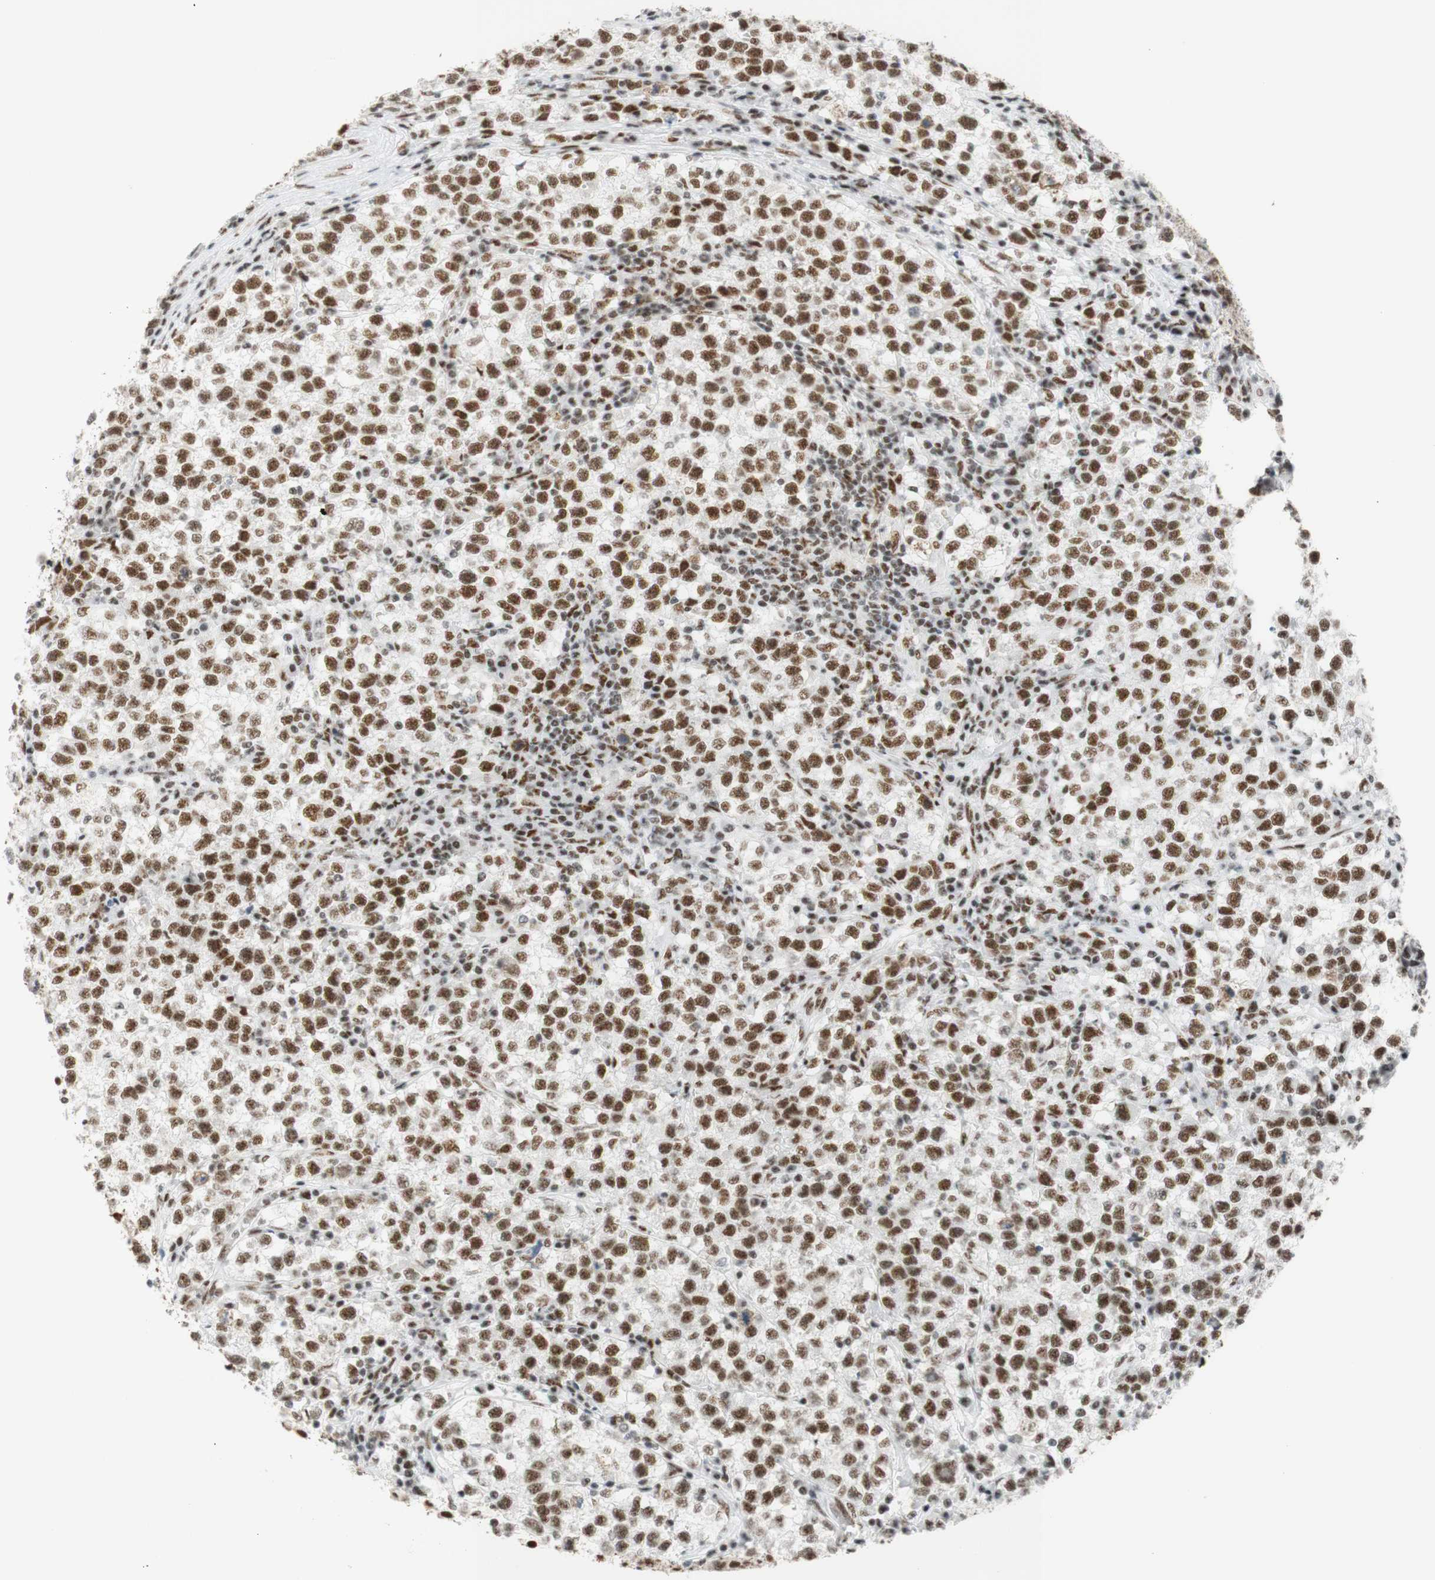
{"staining": {"intensity": "strong", "quantity": "25%-75%", "location": "nuclear"}, "tissue": "testis cancer", "cell_type": "Tumor cells", "image_type": "cancer", "snomed": [{"axis": "morphology", "description": "Seminoma, NOS"}, {"axis": "topography", "description": "Testis"}], "caption": "DAB (3,3'-diaminobenzidine) immunohistochemical staining of testis cancer displays strong nuclear protein positivity in approximately 25%-75% of tumor cells.", "gene": "RNF20", "patient": {"sex": "male", "age": 22}}